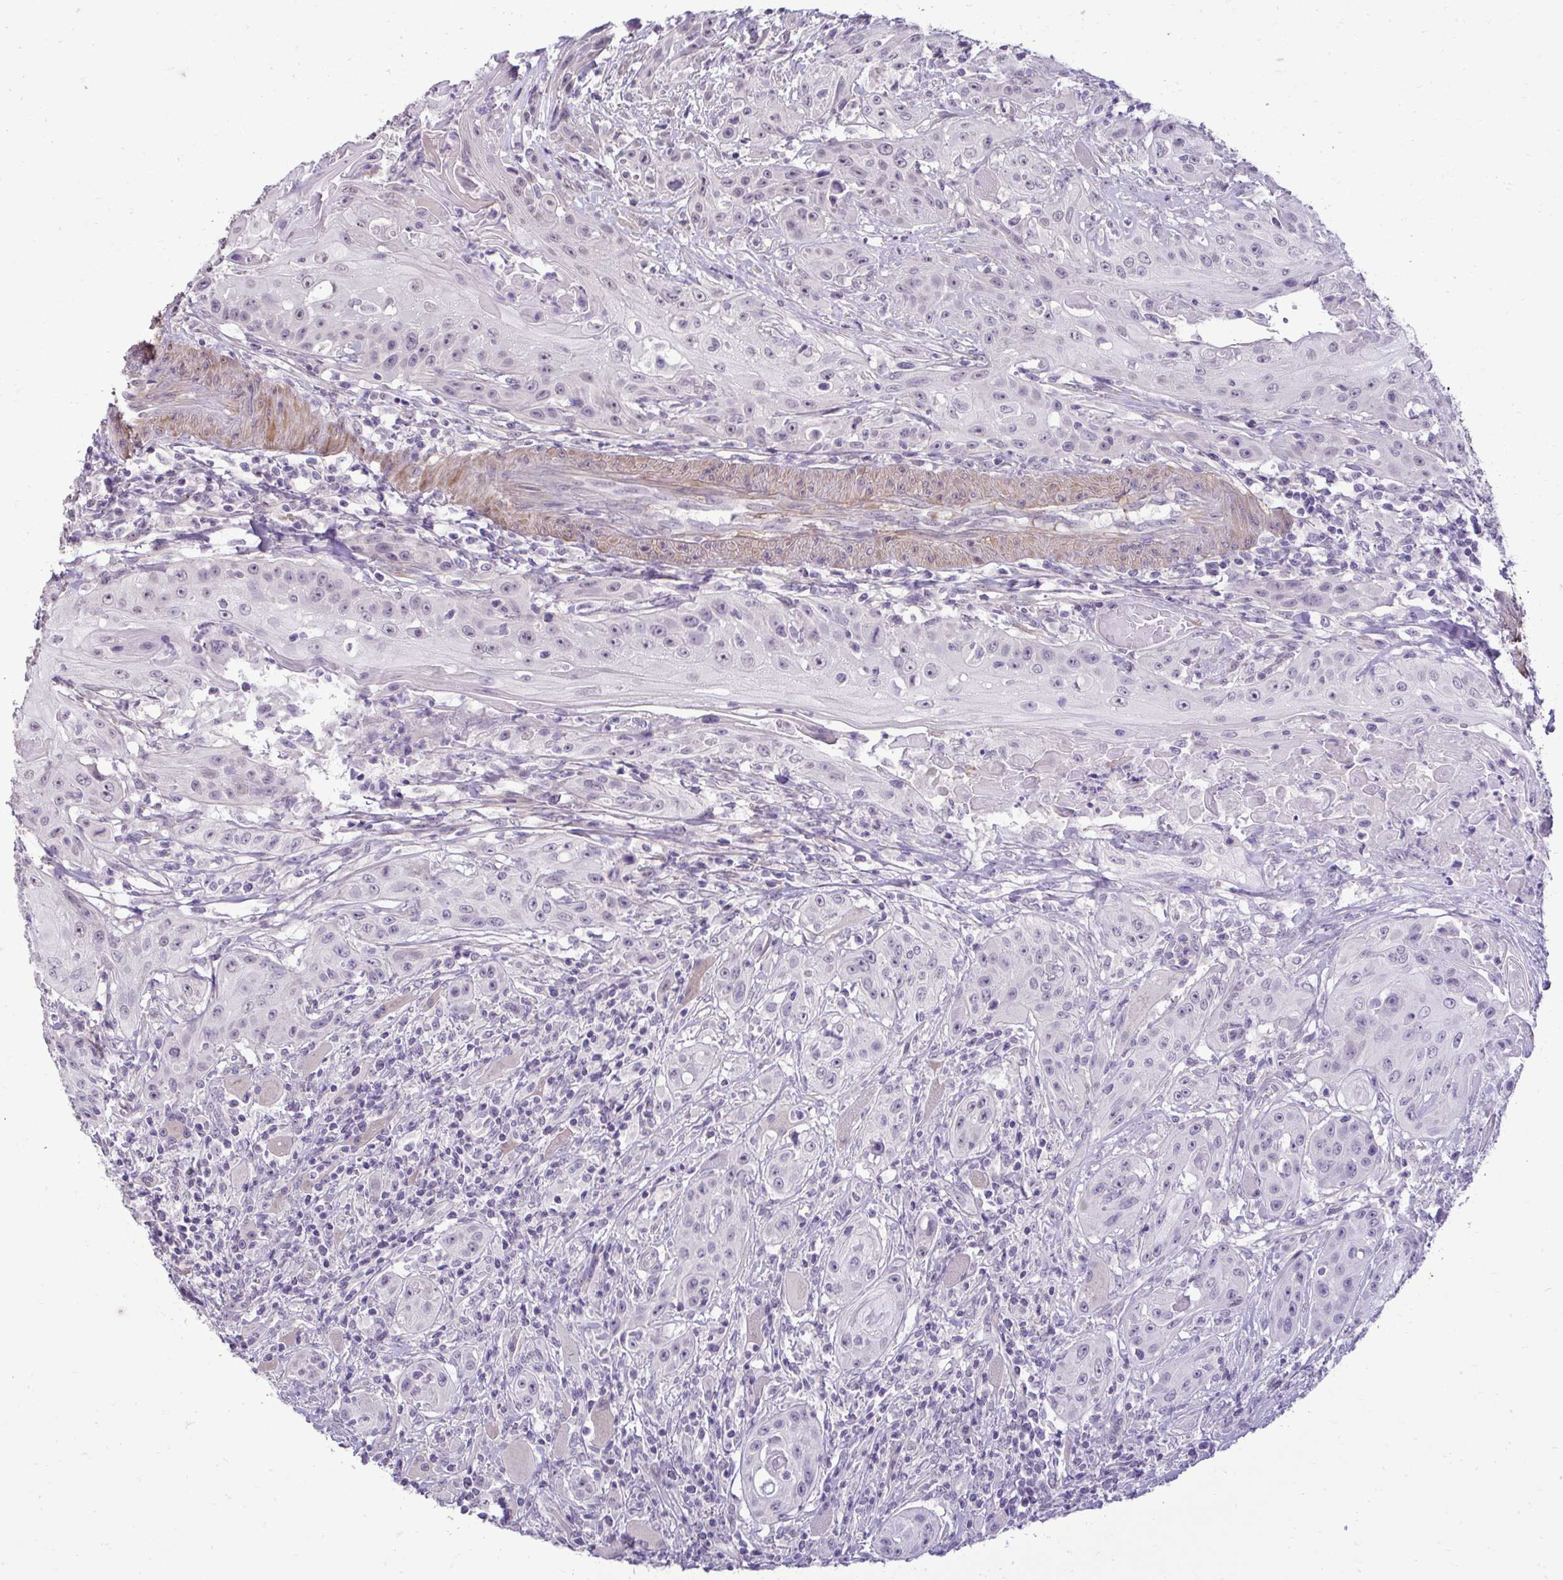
{"staining": {"intensity": "weak", "quantity": "<25%", "location": "nuclear"}, "tissue": "head and neck cancer", "cell_type": "Tumor cells", "image_type": "cancer", "snomed": [{"axis": "morphology", "description": "Squamous cell carcinoma, NOS"}, {"axis": "topography", "description": "Oral tissue"}, {"axis": "topography", "description": "Head-Neck"}, {"axis": "topography", "description": "Neck, NOS"}], "caption": "Human head and neck squamous cell carcinoma stained for a protein using immunohistochemistry (IHC) reveals no expression in tumor cells.", "gene": "SLC30A3", "patient": {"sex": "female", "age": 55}}